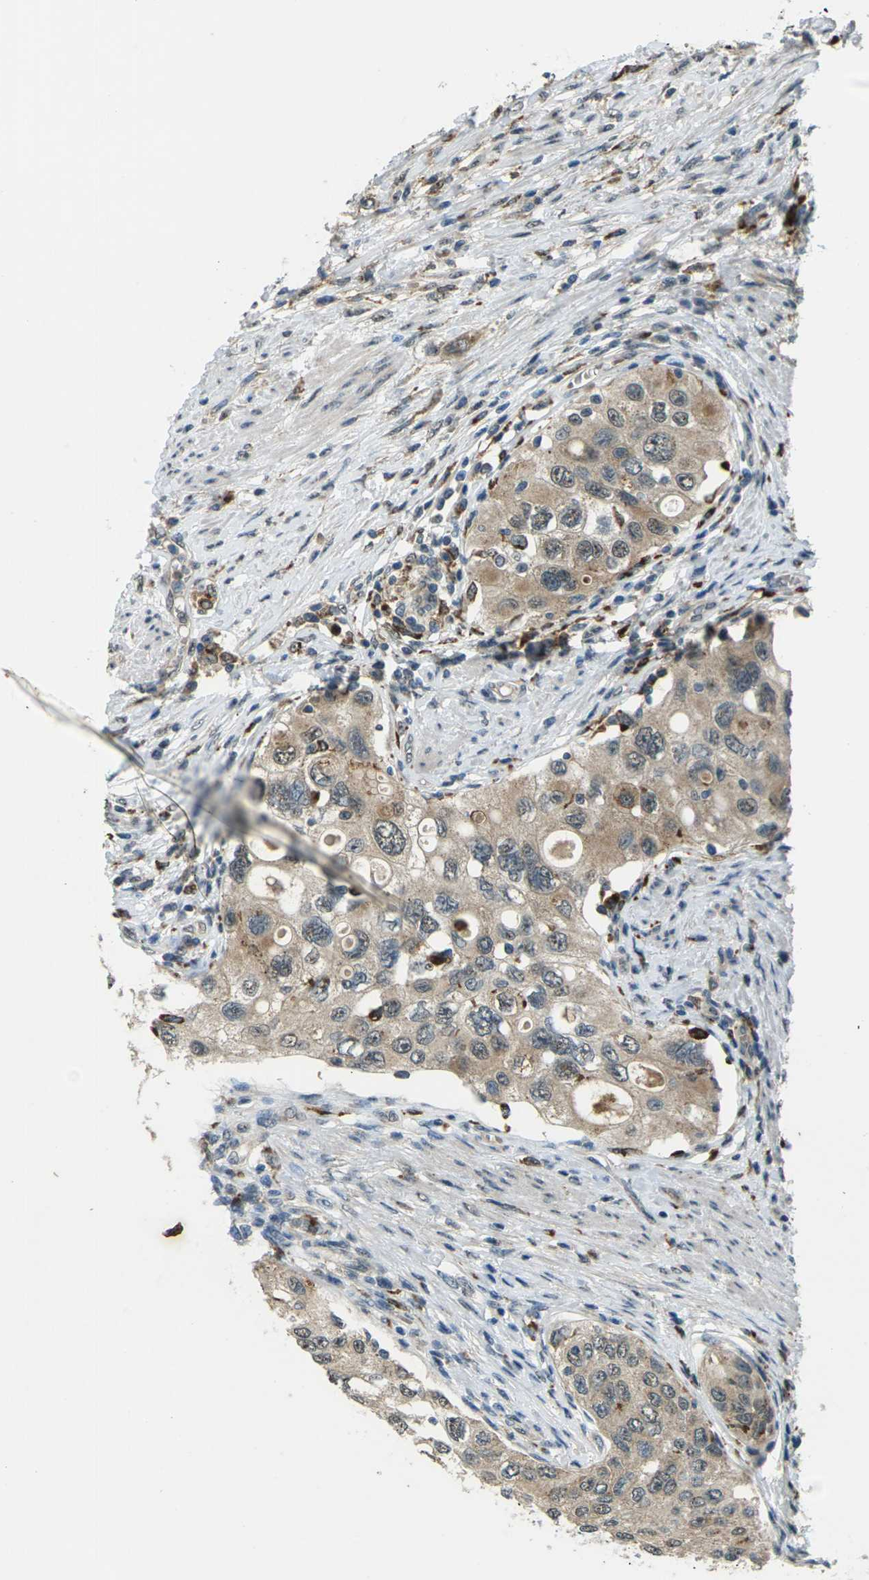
{"staining": {"intensity": "moderate", "quantity": "25%-75%", "location": "cytoplasmic/membranous"}, "tissue": "urothelial cancer", "cell_type": "Tumor cells", "image_type": "cancer", "snomed": [{"axis": "morphology", "description": "Urothelial carcinoma, High grade"}, {"axis": "topography", "description": "Urinary bladder"}], "caption": "Human urothelial carcinoma (high-grade) stained with a protein marker reveals moderate staining in tumor cells.", "gene": "SLC31A2", "patient": {"sex": "female", "age": 56}}